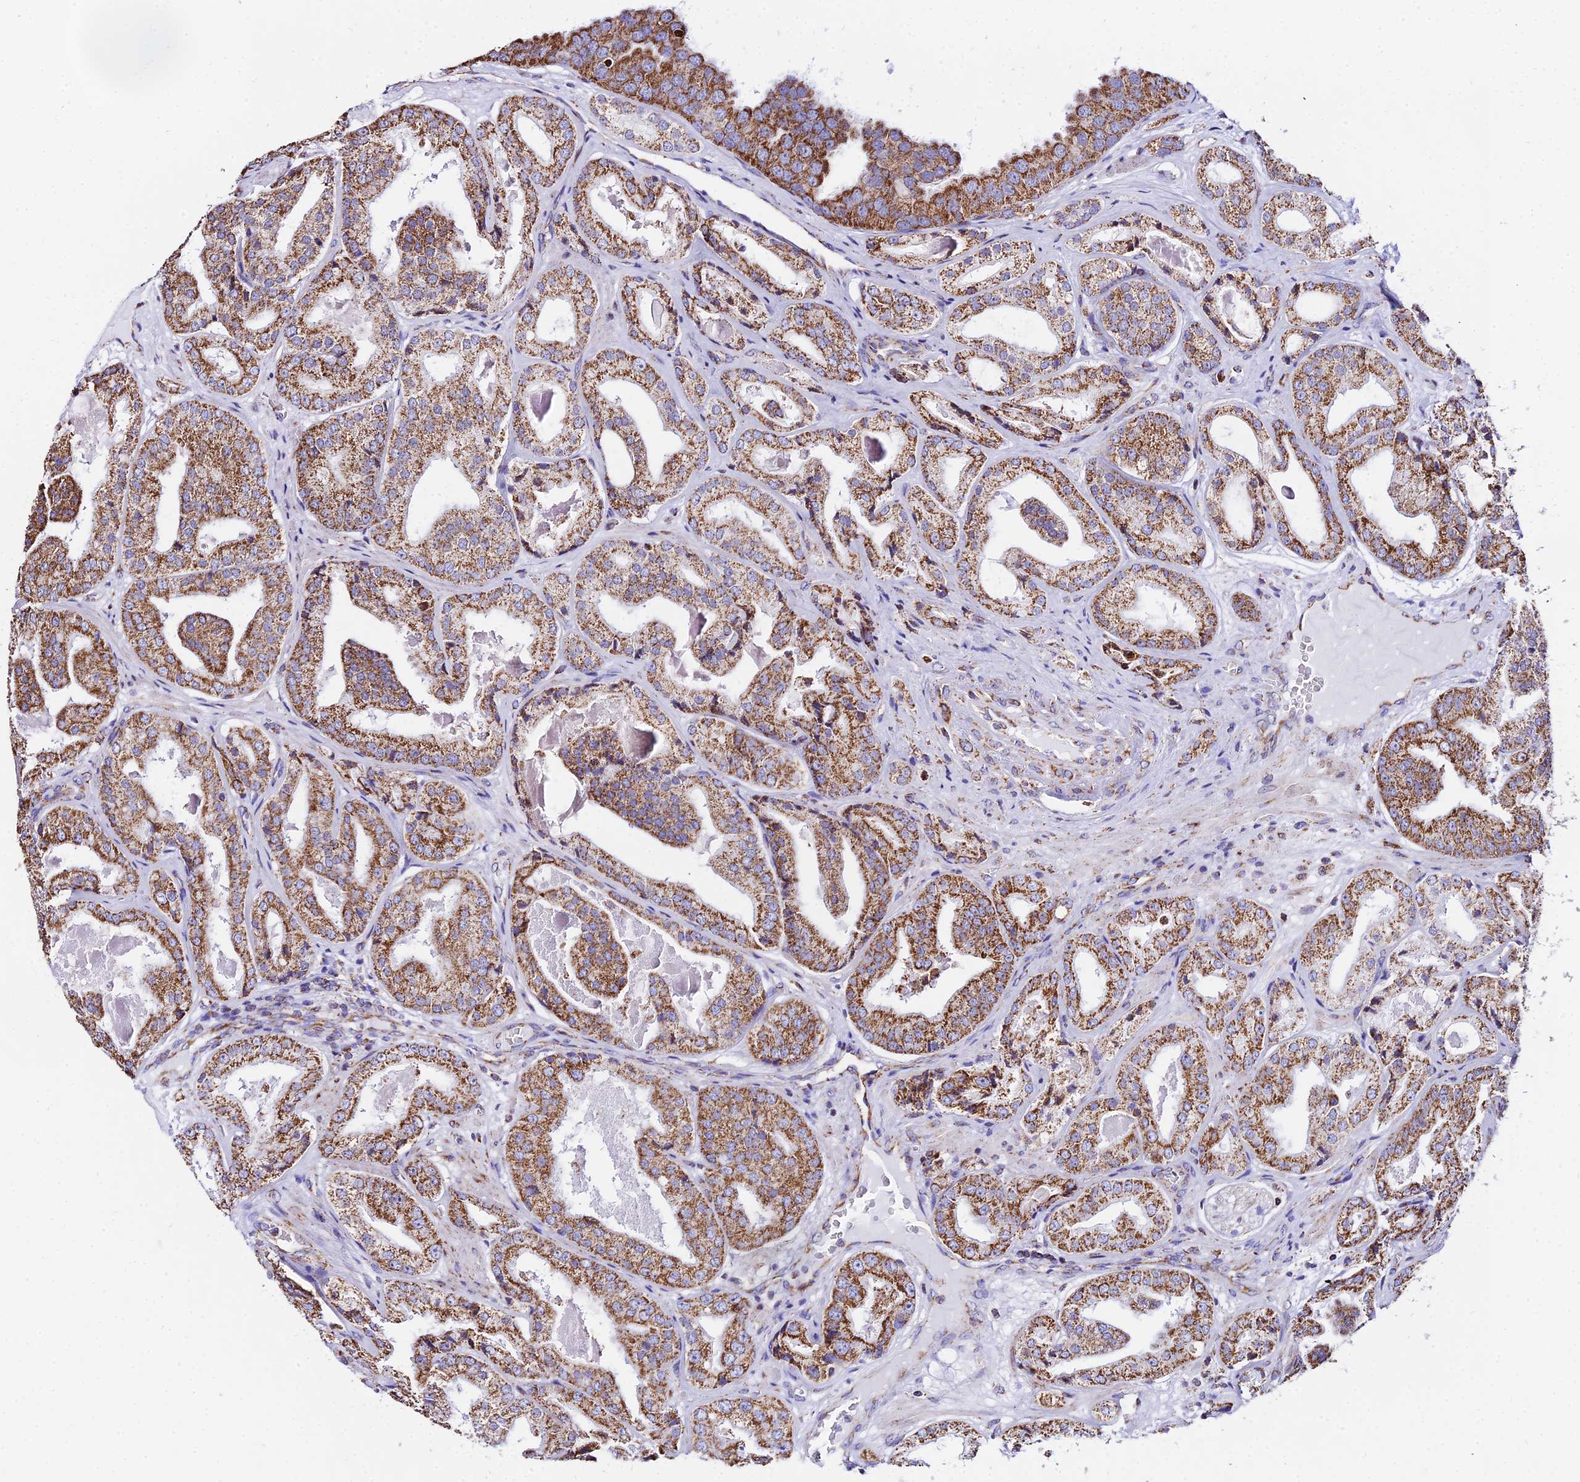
{"staining": {"intensity": "moderate", "quantity": ">75%", "location": "cytoplasmic/membranous"}, "tissue": "prostate cancer", "cell_type": "Tumor cells", "image_type": "cancer", "snomed": [{"axis": "morphology", "description": "Adenocarcinoma, High grade"}, {"axis": "topography", "description": "Prostate"}], "caption": "The image shows immunohistochemical staining of prostate cancer (high-grade adenocarcinoma). There is moderate cytoplasmic/membranous expression is appreciated in about >75% of tumor cells. The staining was performed using DAB (3,3'-diaminobenzidine) to visualize the protein expression in brown, while the nuclei were stained in blue with hematoxylin (Magnification: 20x).", "gene": "ATP5PD", "patient": {"sex": "male", "age": 63}}